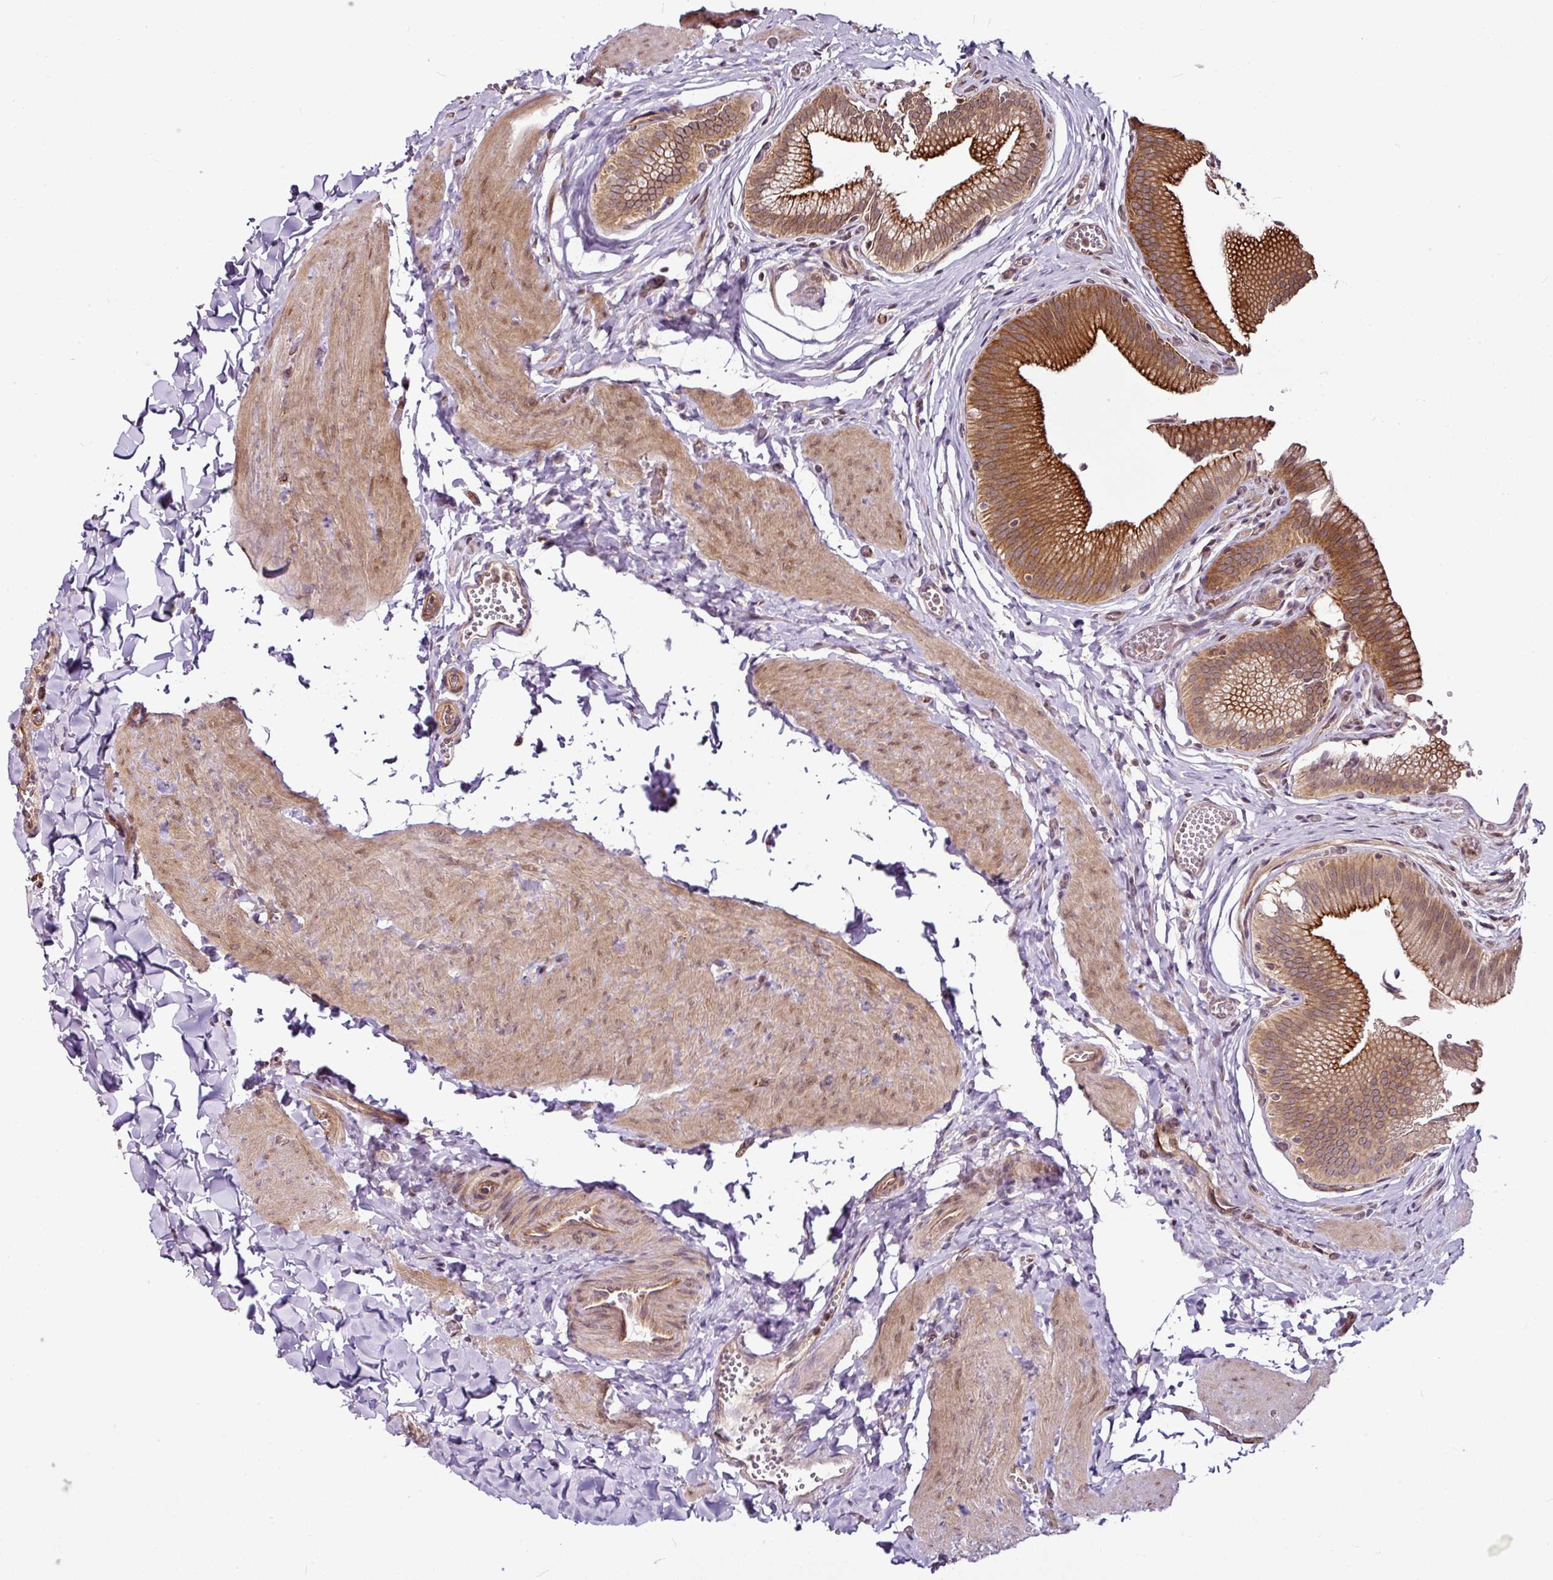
{"staining": {"intensity": "strong", "quantity": ">75%", "location": "cytoplasmic/membranous"}, "tissue": "gallbladder", "cell_type": "Glandular cells", "image_type": "normal", "snomed": [{"axis": "morphology", "description": "Normal tissue, NOS"}, {"axis": "topography", "description": "Gallbladder"}, {"axis": "topography", "description": "Peripheral nerve tissue"}], "caption": "Normal gallbladder exhibits strong cytoplasmic/membranous expression in about >75% of glandular cells, visualized by immunohistochemistry. Nuclei are stained in blue.", "gene": "DCAF13", "patient": {"sex": "male", "age": 17}}